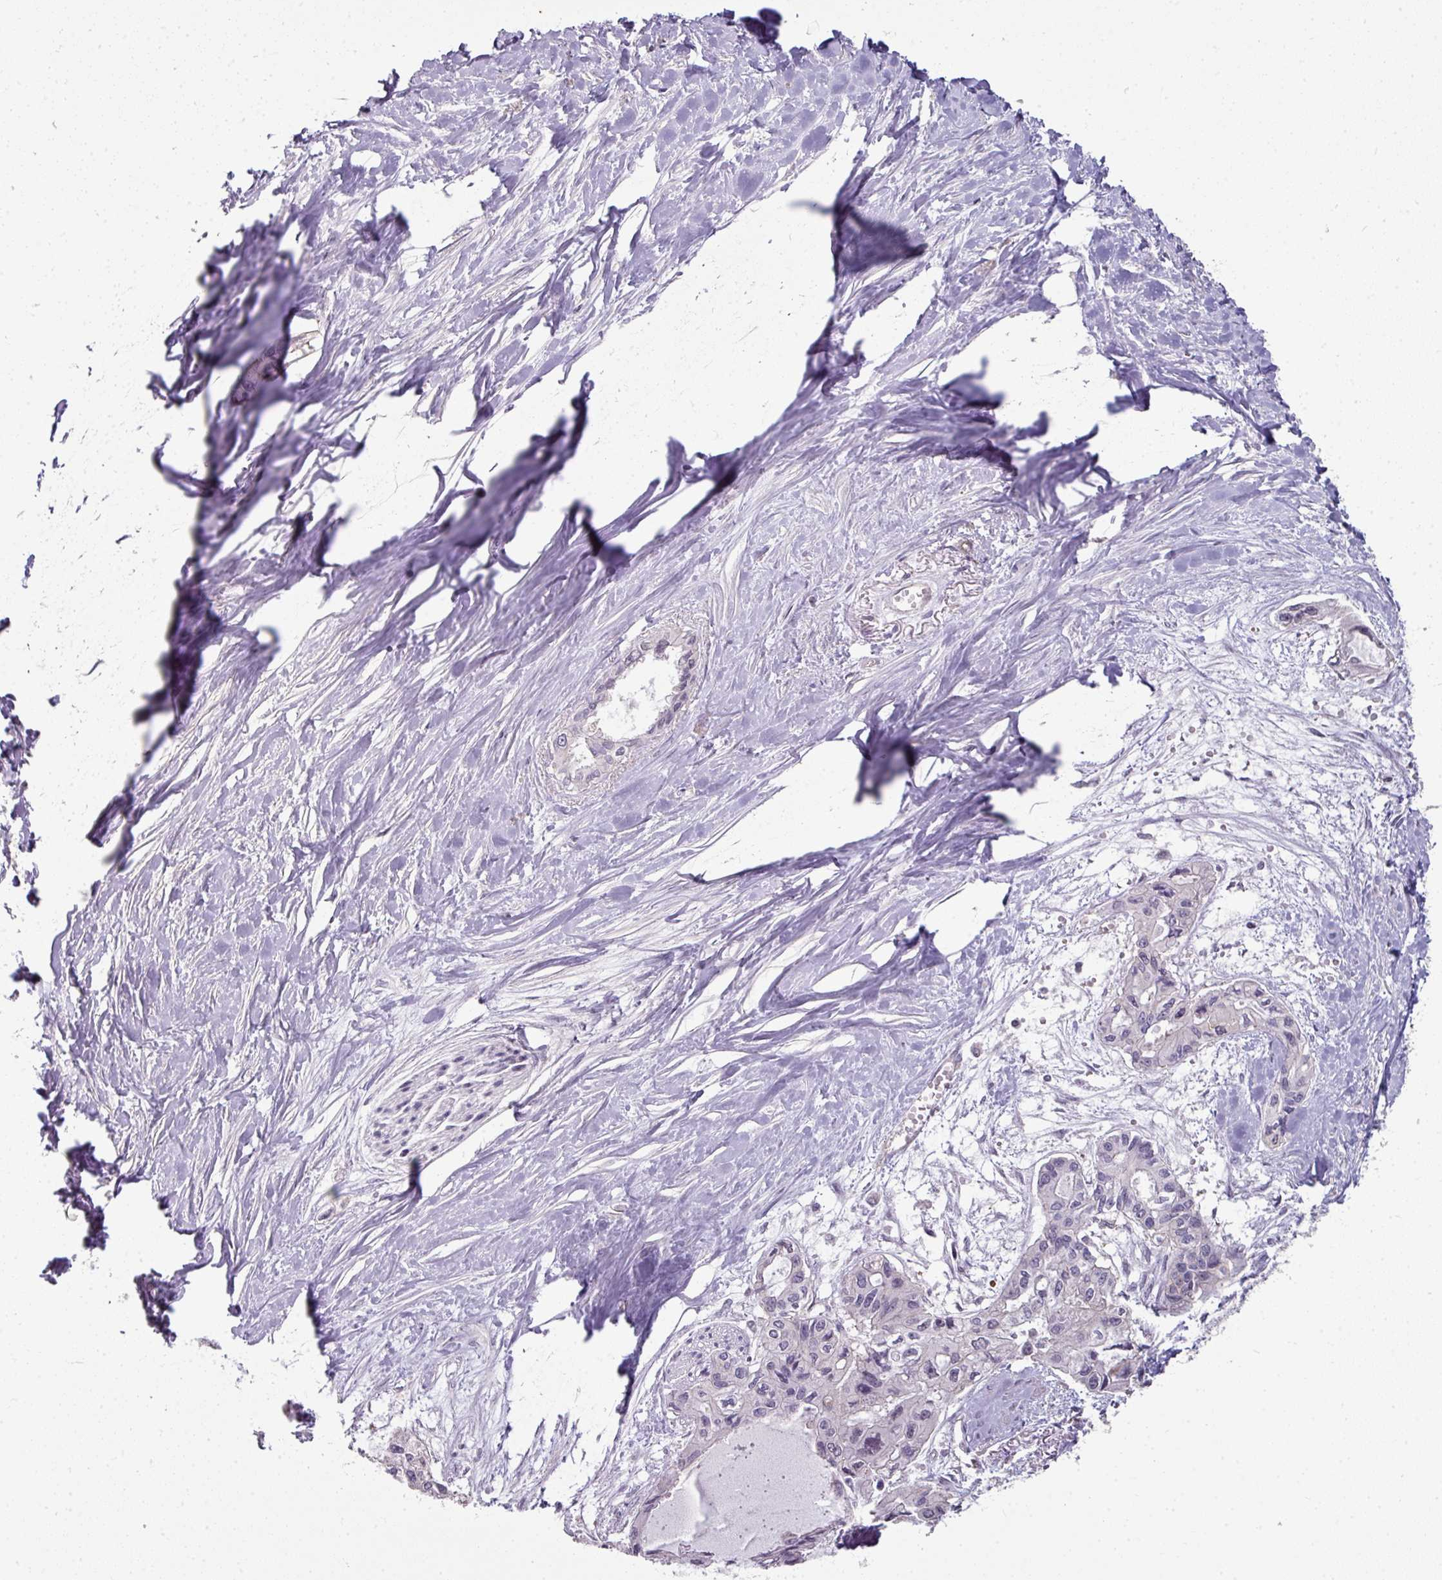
{"staining": {"intensity": "negative", "quantity": "none", "location": "none"}, "tissue": "pancreatic cancer", "cell_type": "Tumor cells", "image_type": "cancer", "snomed": [{"axis": "morphology", "description": "Adenocarcinoma, NOS"}, {"axis": "topography", "description": "Pancreas"}], "caption": "IHC photomicrograph of human pancreatic cancer (adenocarcinoma) stained for a protein (brown), which shows no staining in tumor cells.", "gene": "C19orf33", "patient": {"sex": "female", "age": 50}}